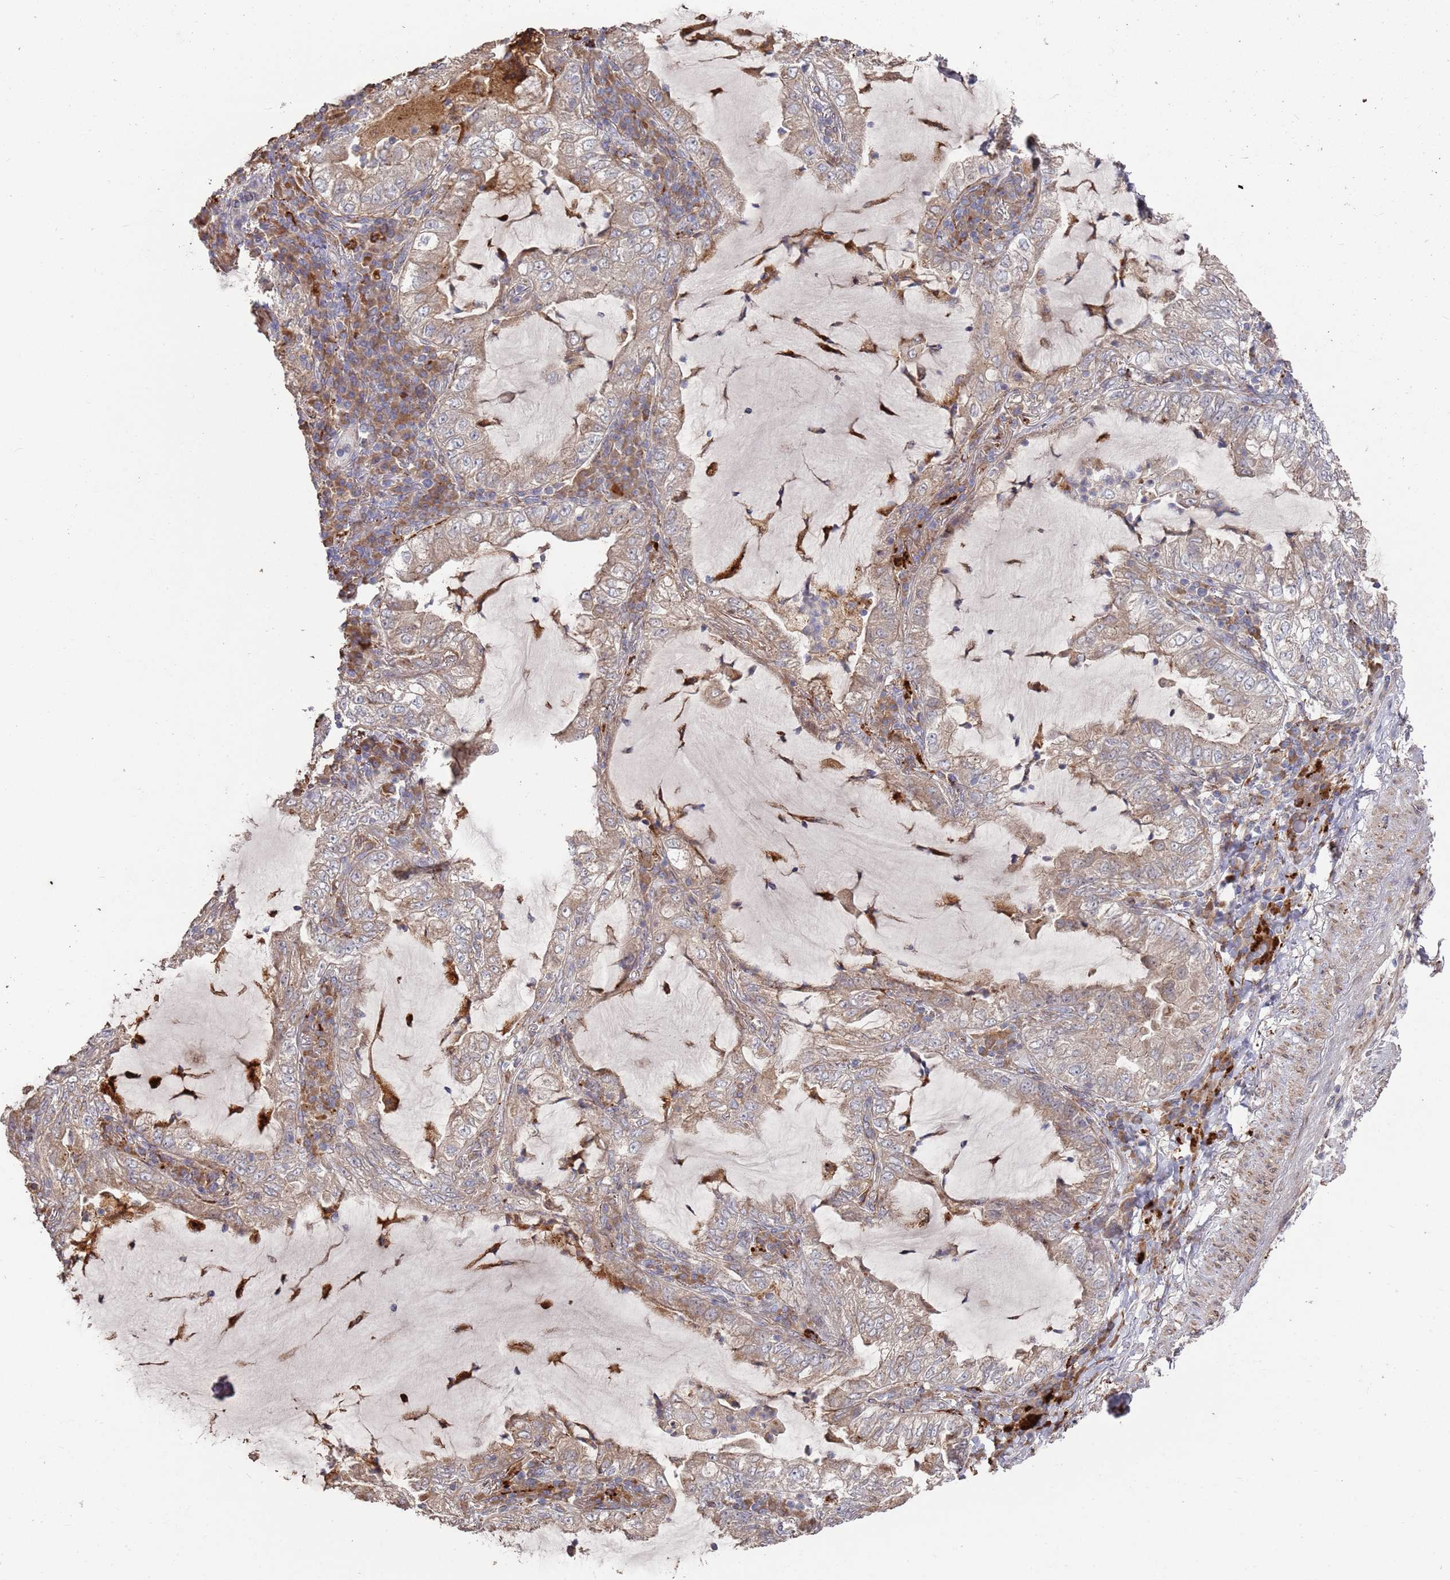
{"staining": {"intensity": "weak", "quantity": ">75%", "location": "cytoplasmic/membranous"}, "tissue": "lung cancer", "cell_type": "Tumor cells", "image_type": "cancer", "snomed": [{"axis": "morphology", "description": "Adenocarcinoma, NOS"}, {"axis": "topography", "description": "Lung"}], "caption": "An immunohistochemistry micrograph of neoplastic tissue is shown. Protein staining in brown labels weak cytoplasmic/membranous positivity in lung adenocarcinoma within tumor cells. (brown staining indicates protein expression, while blue staining denotes nuclei).", "gene": "LACC1", "patient": {"sex": "female", "age": 73}}